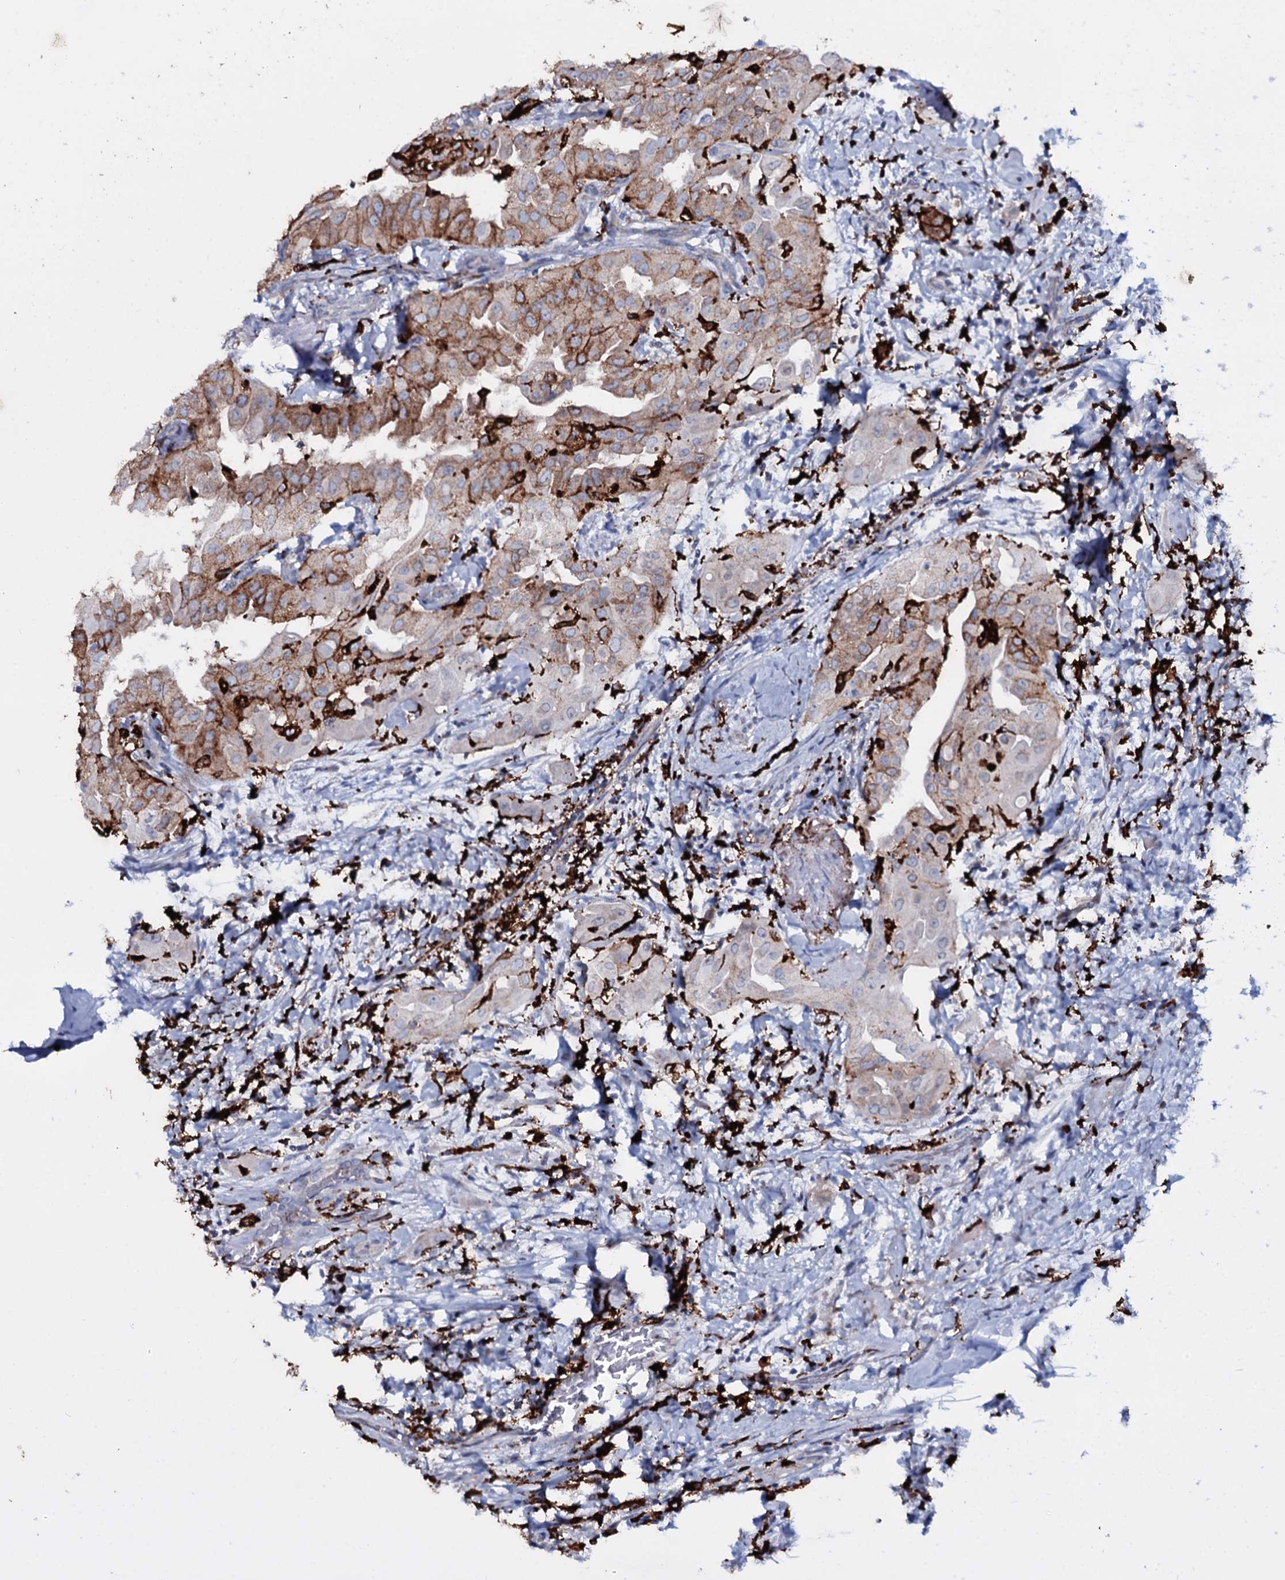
{"staining": {"intensity": "moderate", "quantity": "25%-75%", "location": "cytoplasmic/membranous"}, "tissue": "thyroid cancer", "cell_type": "Tumor cells", "image_type": "cancer", "snomed": [{"axis": "morphology", "description": "Papillary adenocarcinoma, NOS"}, {"axis": "topography", "description": "Thyroid gland"}], "caption": "Moderate cytoplasmic/membranous positivity for a protein is appreciated in about 25%-75% of tumor cells of thyroid papillary adenocarcinoma using immunohistochemistry.", "gene": "OSBPL2", "patient": {"sex": "female", "age": 59}}